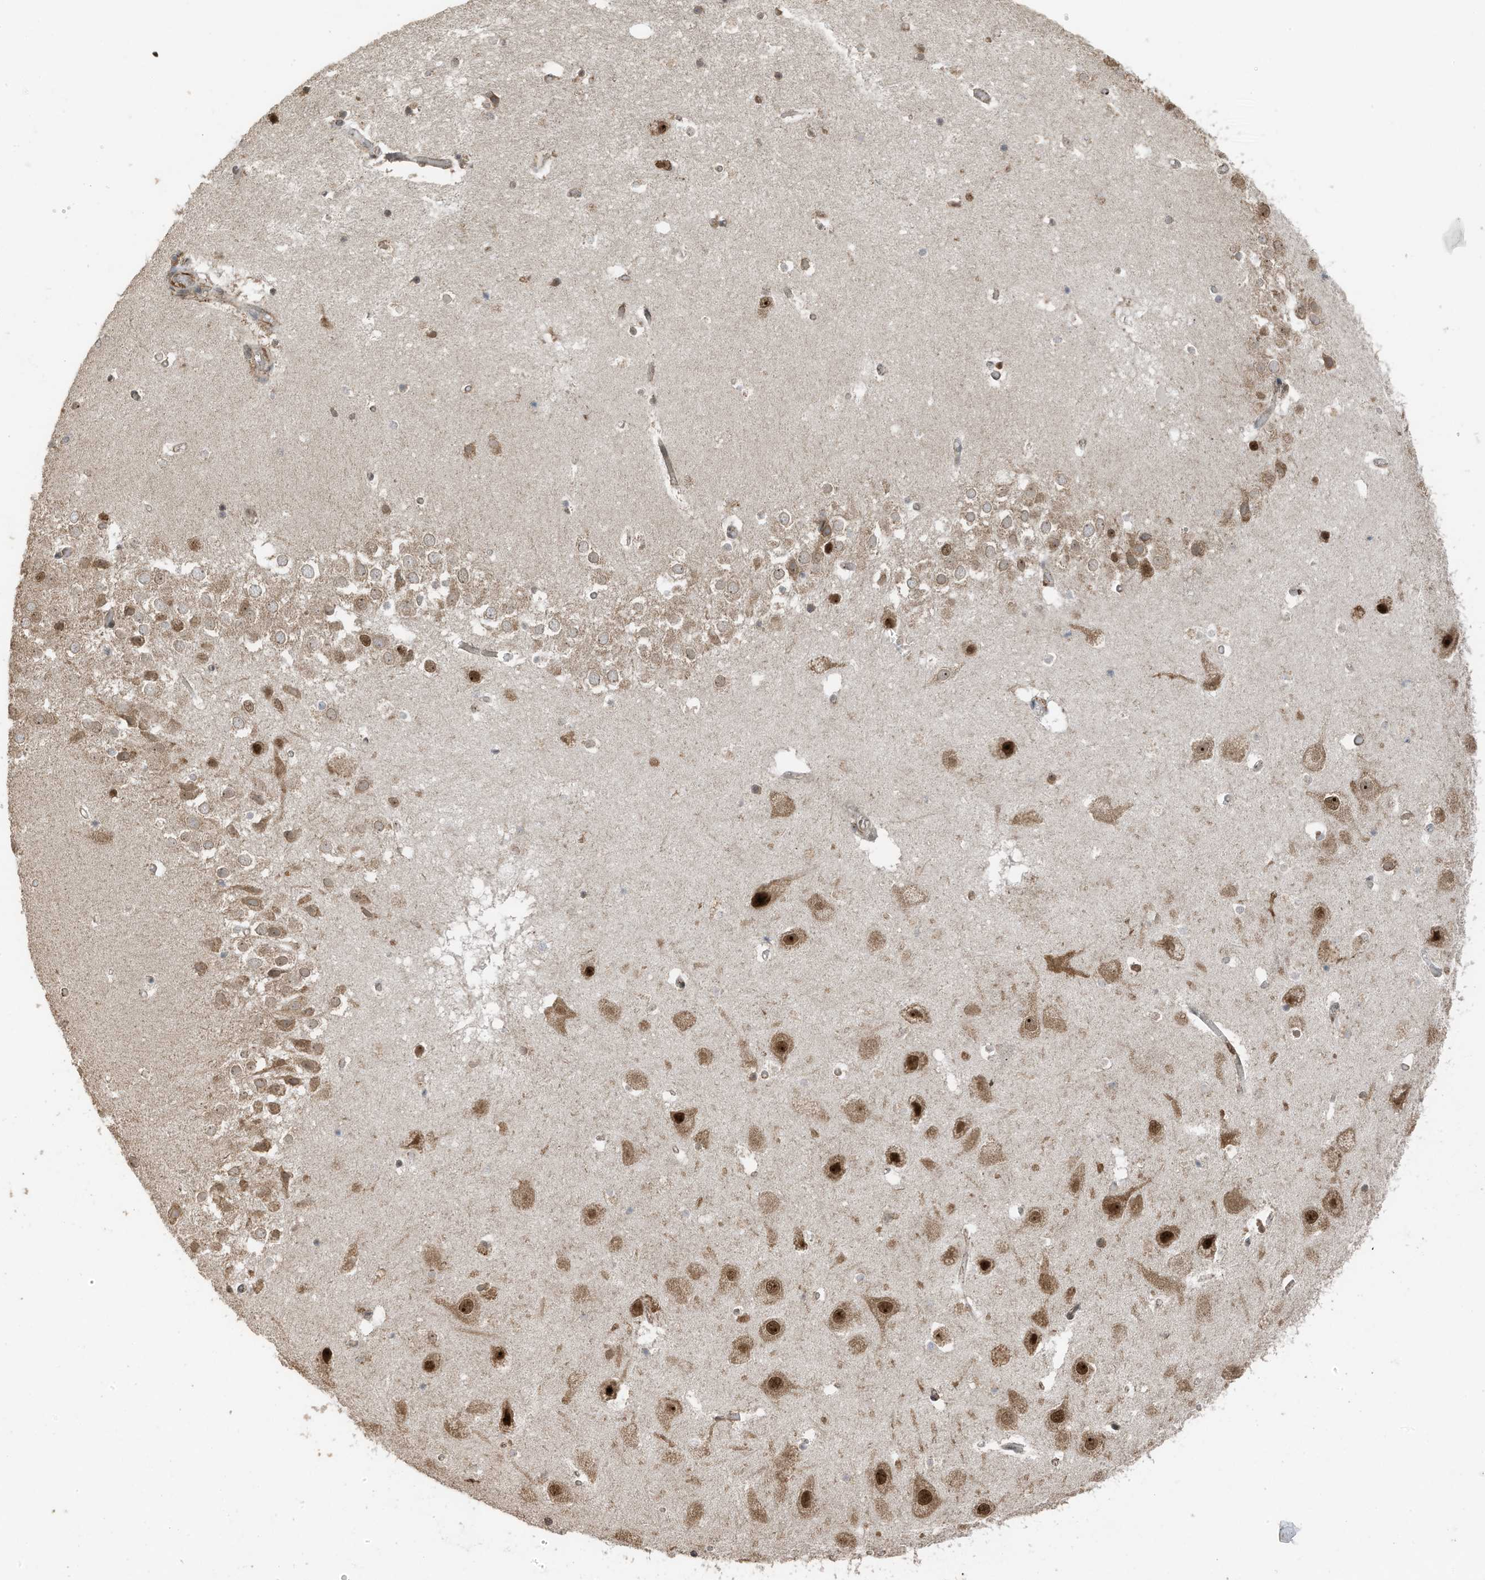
{"staining": {"intensity": "moderate", "quantity": "<25%", "location": "cytoplasmic/membranous,nuclear"}, "tissue": "hippocampus", "cell_type": "Glial cells", "image_type": "normal", "snomed": [{"axis": "morphology", "description": "Normal tissue, NOS"}, {"axis": "topography", "description": "Hippocampus"}], "caption": "IHC (DAB (3,3'-diaminobenzidine)) staining of unremarkable hippocampus reveals moderate cytoplasmic/membranous,nuclear protein expression in approximately <25% of glial cells.", "gene": "ERLEC1", "patient": {"sex": "female", "age": 52}}